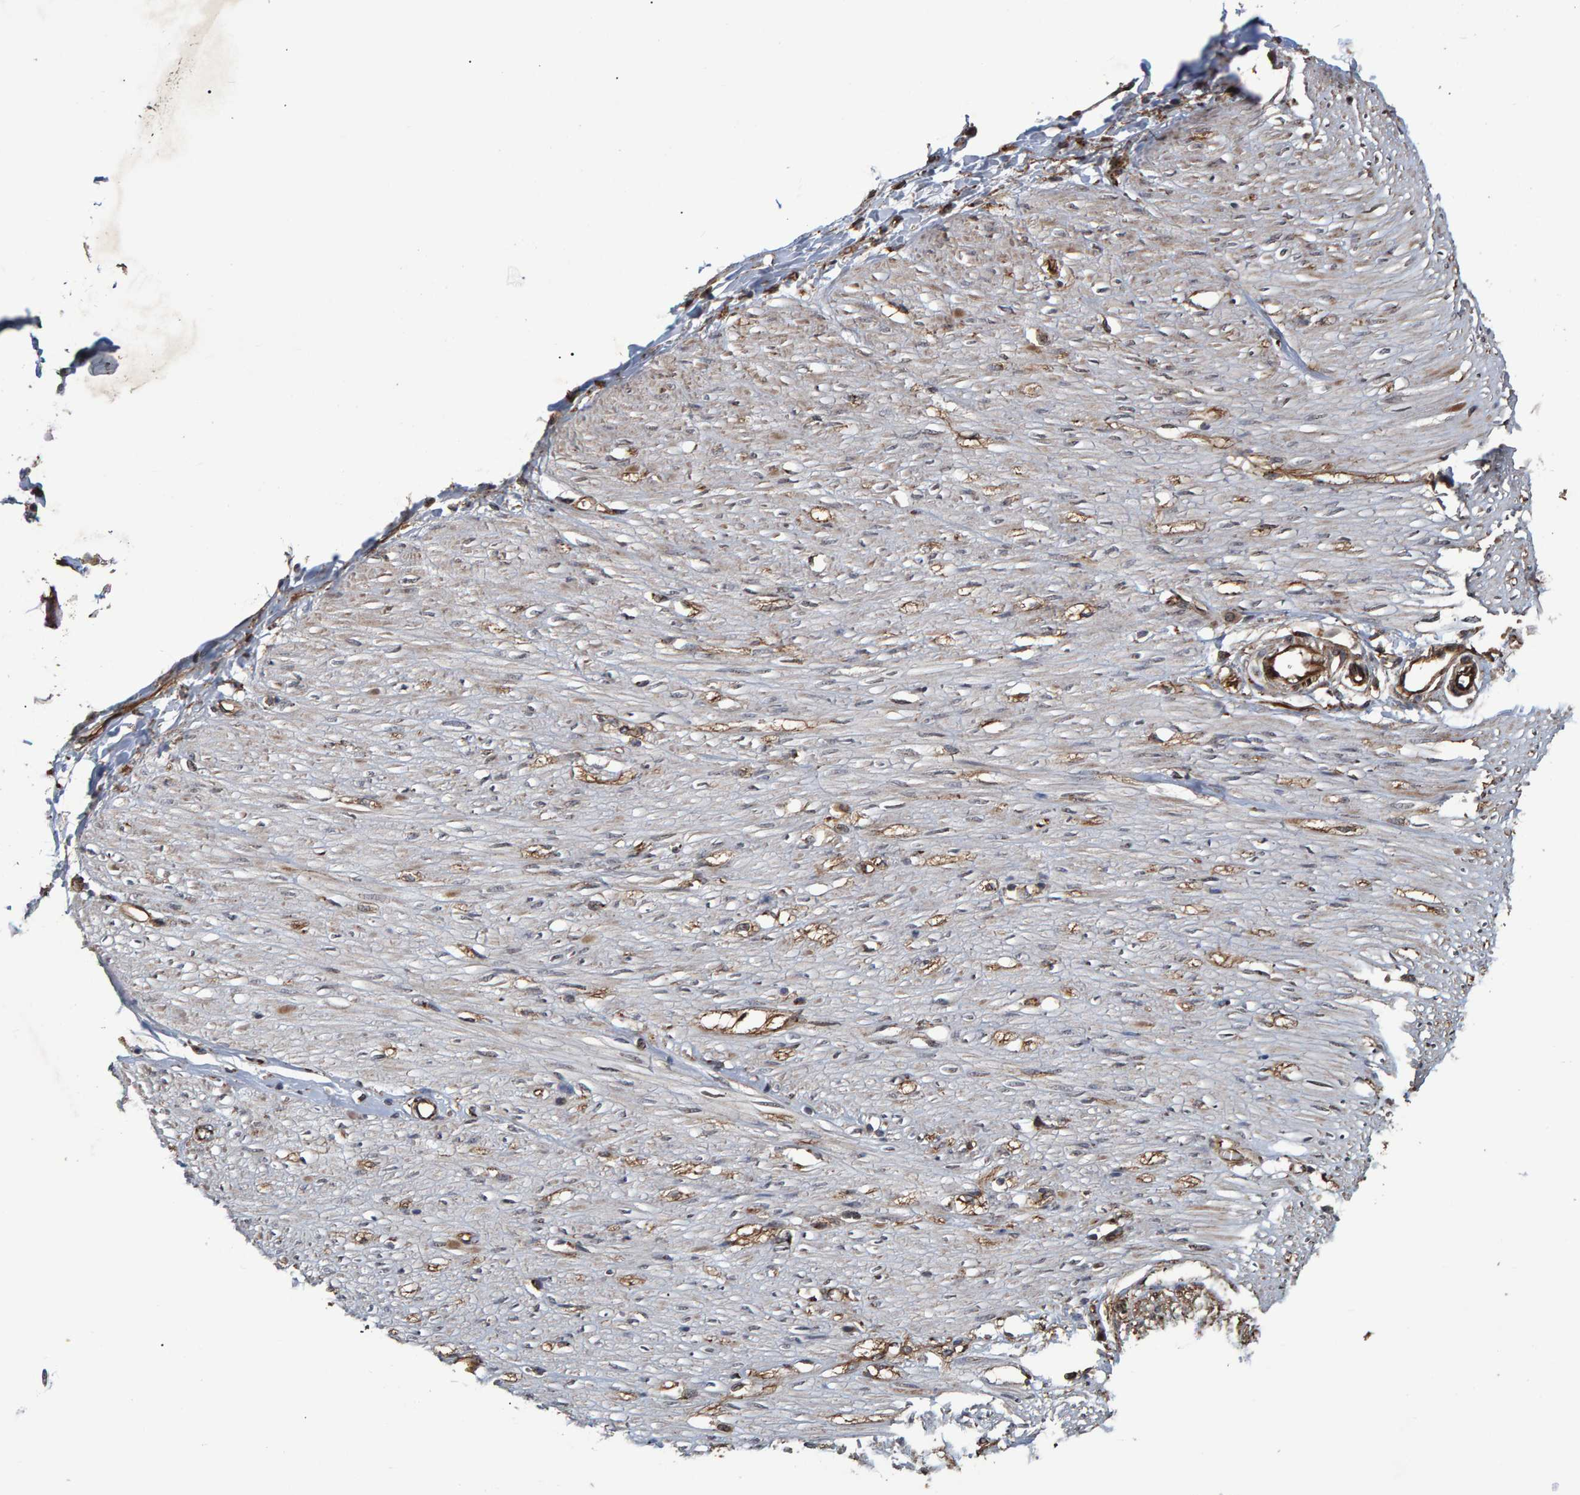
{"staining": {"intensity": "moderate", "quantity": ">75%", "location": "cytoplasmic/membranous"}, "tissue": "adipose tissue", "cell_type": "Adipocytes", "image_type": "normal", "snomed": [{"axis": "morphology", "description": "Normal tissue, NOS"}, {"axis": "morphology", "description": "Adenocarcinoma, NOS"}, {"axis": "topography", "description": "Colon"}, {"axis": "topography", "description": "Peripheral nerve tissue"}], "caption": "This is a photomicrograph of immunohistochemistry (IHC) staining of benign adipose tissue, which shows moderate staining in the cytoplasmic/membranous of adipocytes.", "gene": "TRIM68", "patient": {"sex": "male", "age": 14}}